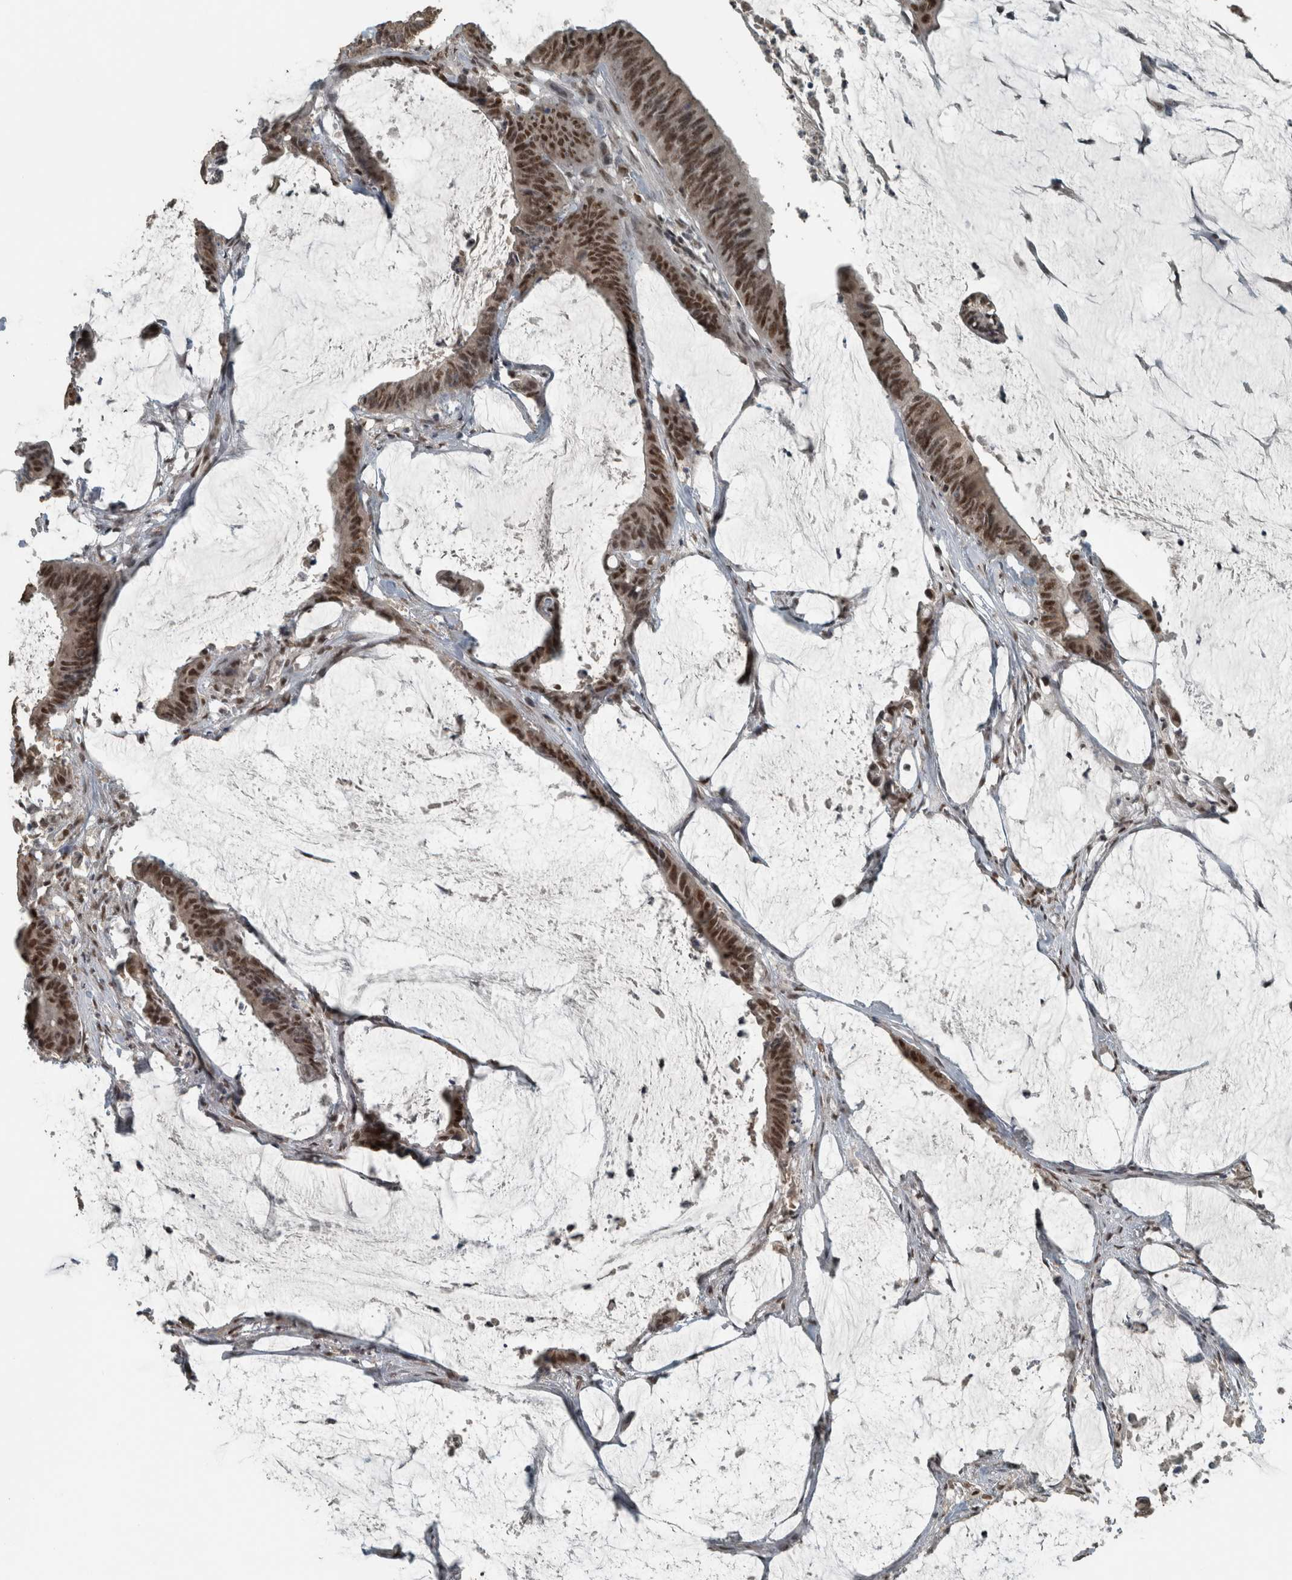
{"staining": {"intensity": "strong", "quantity": ">75%", "location": "nuclear"}, "tissue": "colorectal cancer", "cell_type": "Tumor cells", "image_type": "cancer", "snomed": [{"axis": "morphology", "description": "Adenocarcinoma, NOS"}, {"axis": "topography", "description": "Rectum"}], "caption": "Tumor cells exhibit strong nuclear staining in approximately >75% of cells in colorectal adenocarcinoma. (DAB (3,3'-diaminobenzidine) IHC, brown staining for protein, blue staining for nuclei).", "gene": "ZNF24", "patient": {"sex": "female", "age": 66}}